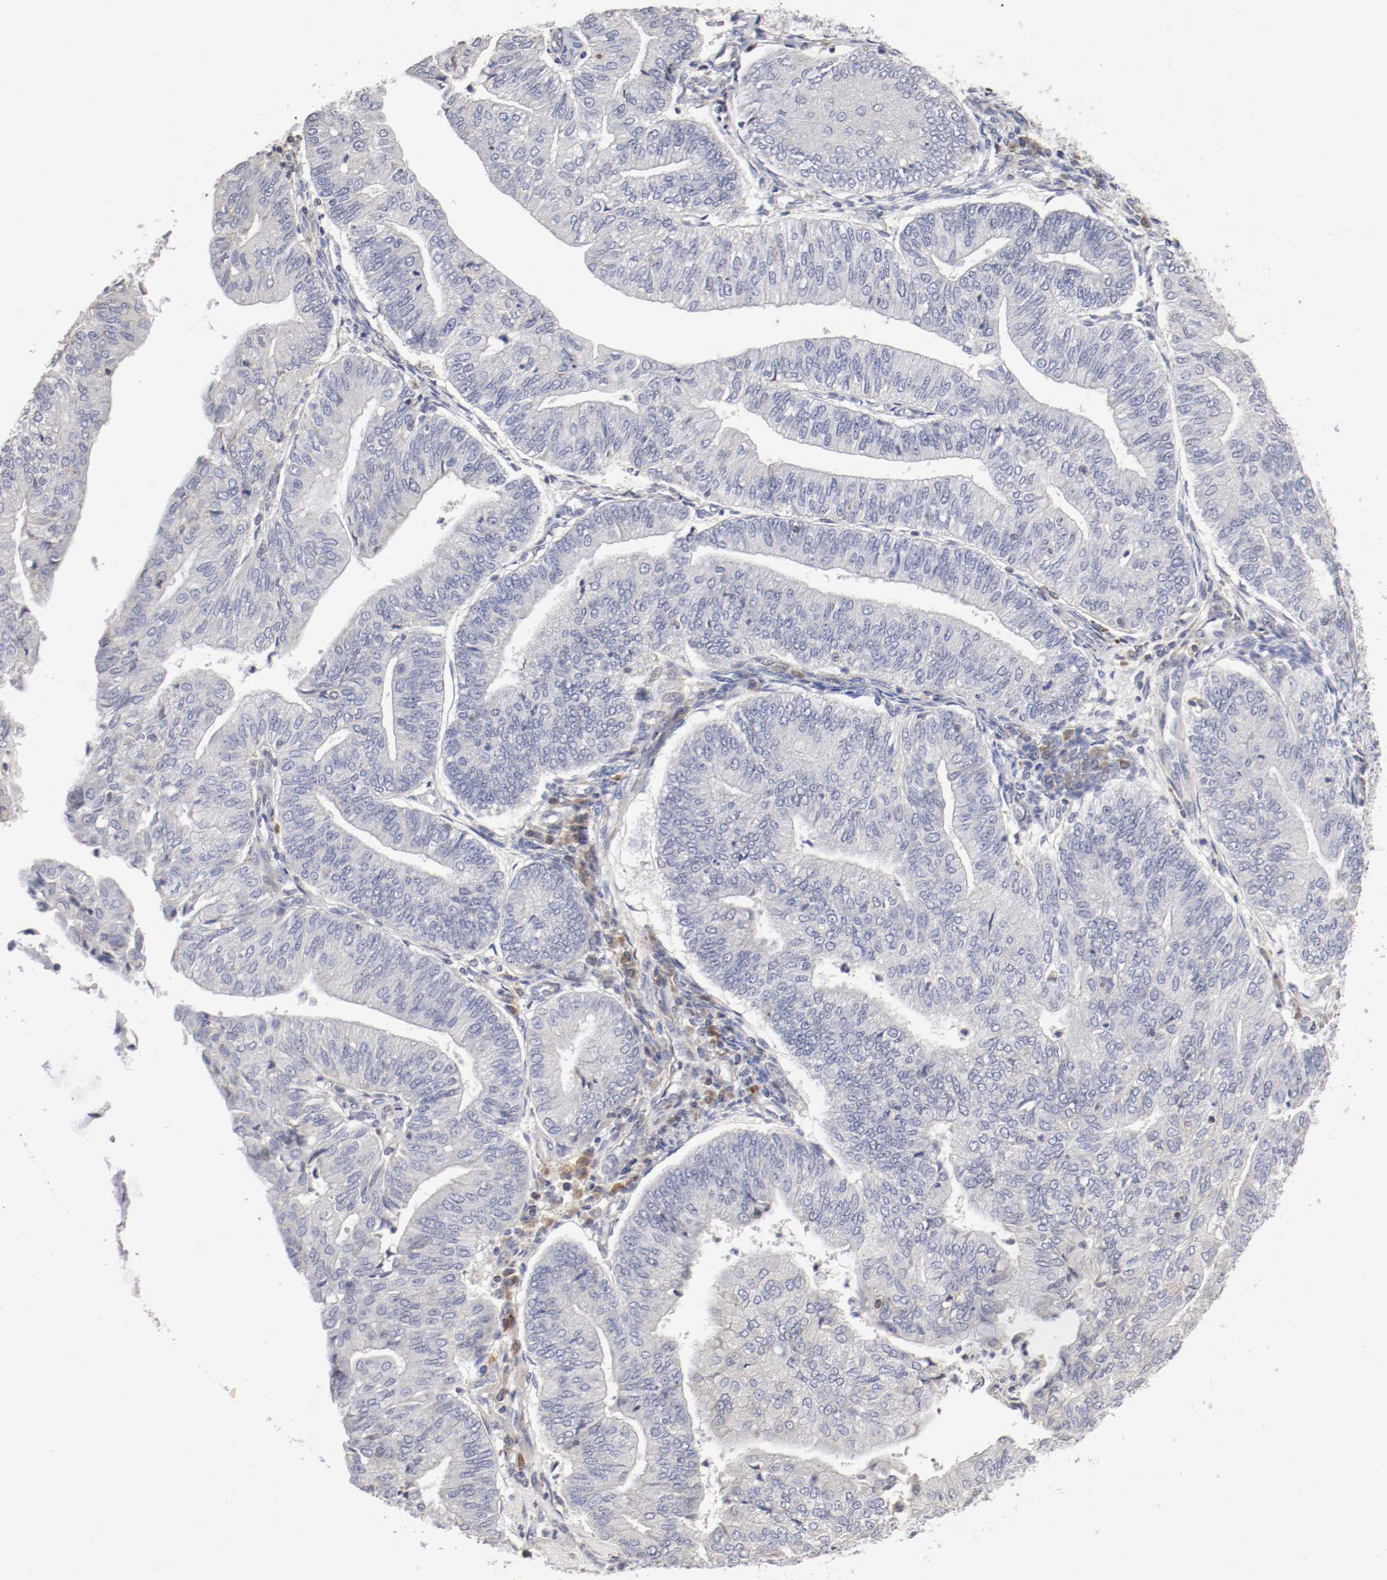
{"staining": {"intensity": "negative", "quantity": "none", "location": "none"}, "tissue": "endometrial cancer", "cell_type": "Tumor cells", "image_type": "cancer", "snomed": [{"axis": "morphology", "description": "Adenocarcinoma, NOS"}, {"axis": "topography", "description": "Endometrium"}], "caption": "This is an immunohistochemistry image of endometrial cancer. There is no staining in tumor cells.", "gene": "CDK6", "patient": {"sex": "female", "age": 59}}